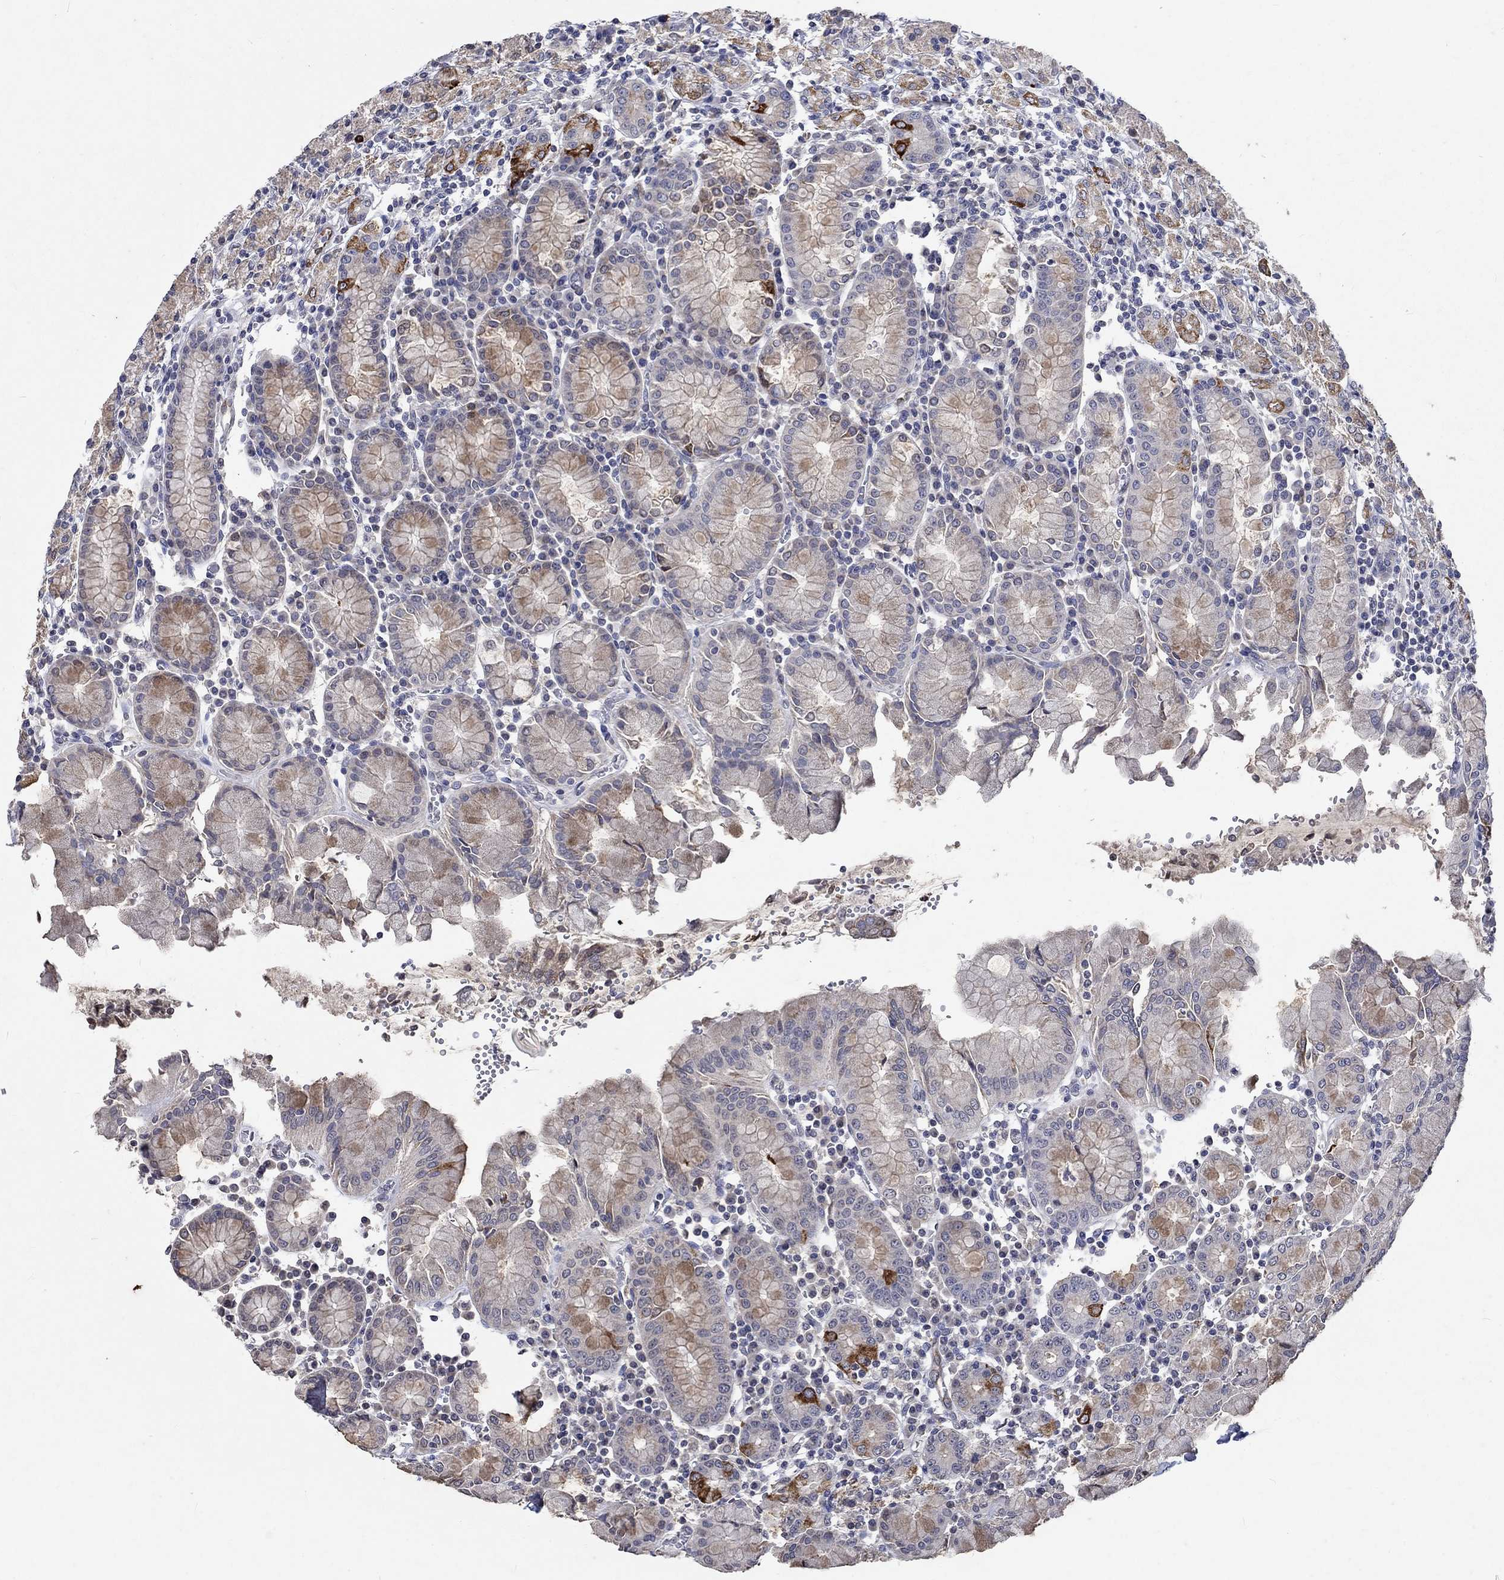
{"staining": {"intensity": "strong", "quantity": "<25%", "location": "cytoplasmic/membranous"}, "tissue": "stomach", "cell_type": "Glandular cells", "image_type": "normal", "snomed": [{"axis": "morphology", "description": "Normal tissue, NOS"}, {"axis": "topography", "description": "Stomach, upper"}, {"axis": "topography", "description": "Stomach"}], "caption": "Stomach stained with DAB (3,3'-diaminobenzidine) immunohistochemistry reveals medium levels of strong cytoplasmic/membranous staining in about <25% of glandular cells. (IHC, brightfield microscopy, high magnification).", "gene": "TMEM169", "patient": {"sex": "male", "age": 62}}